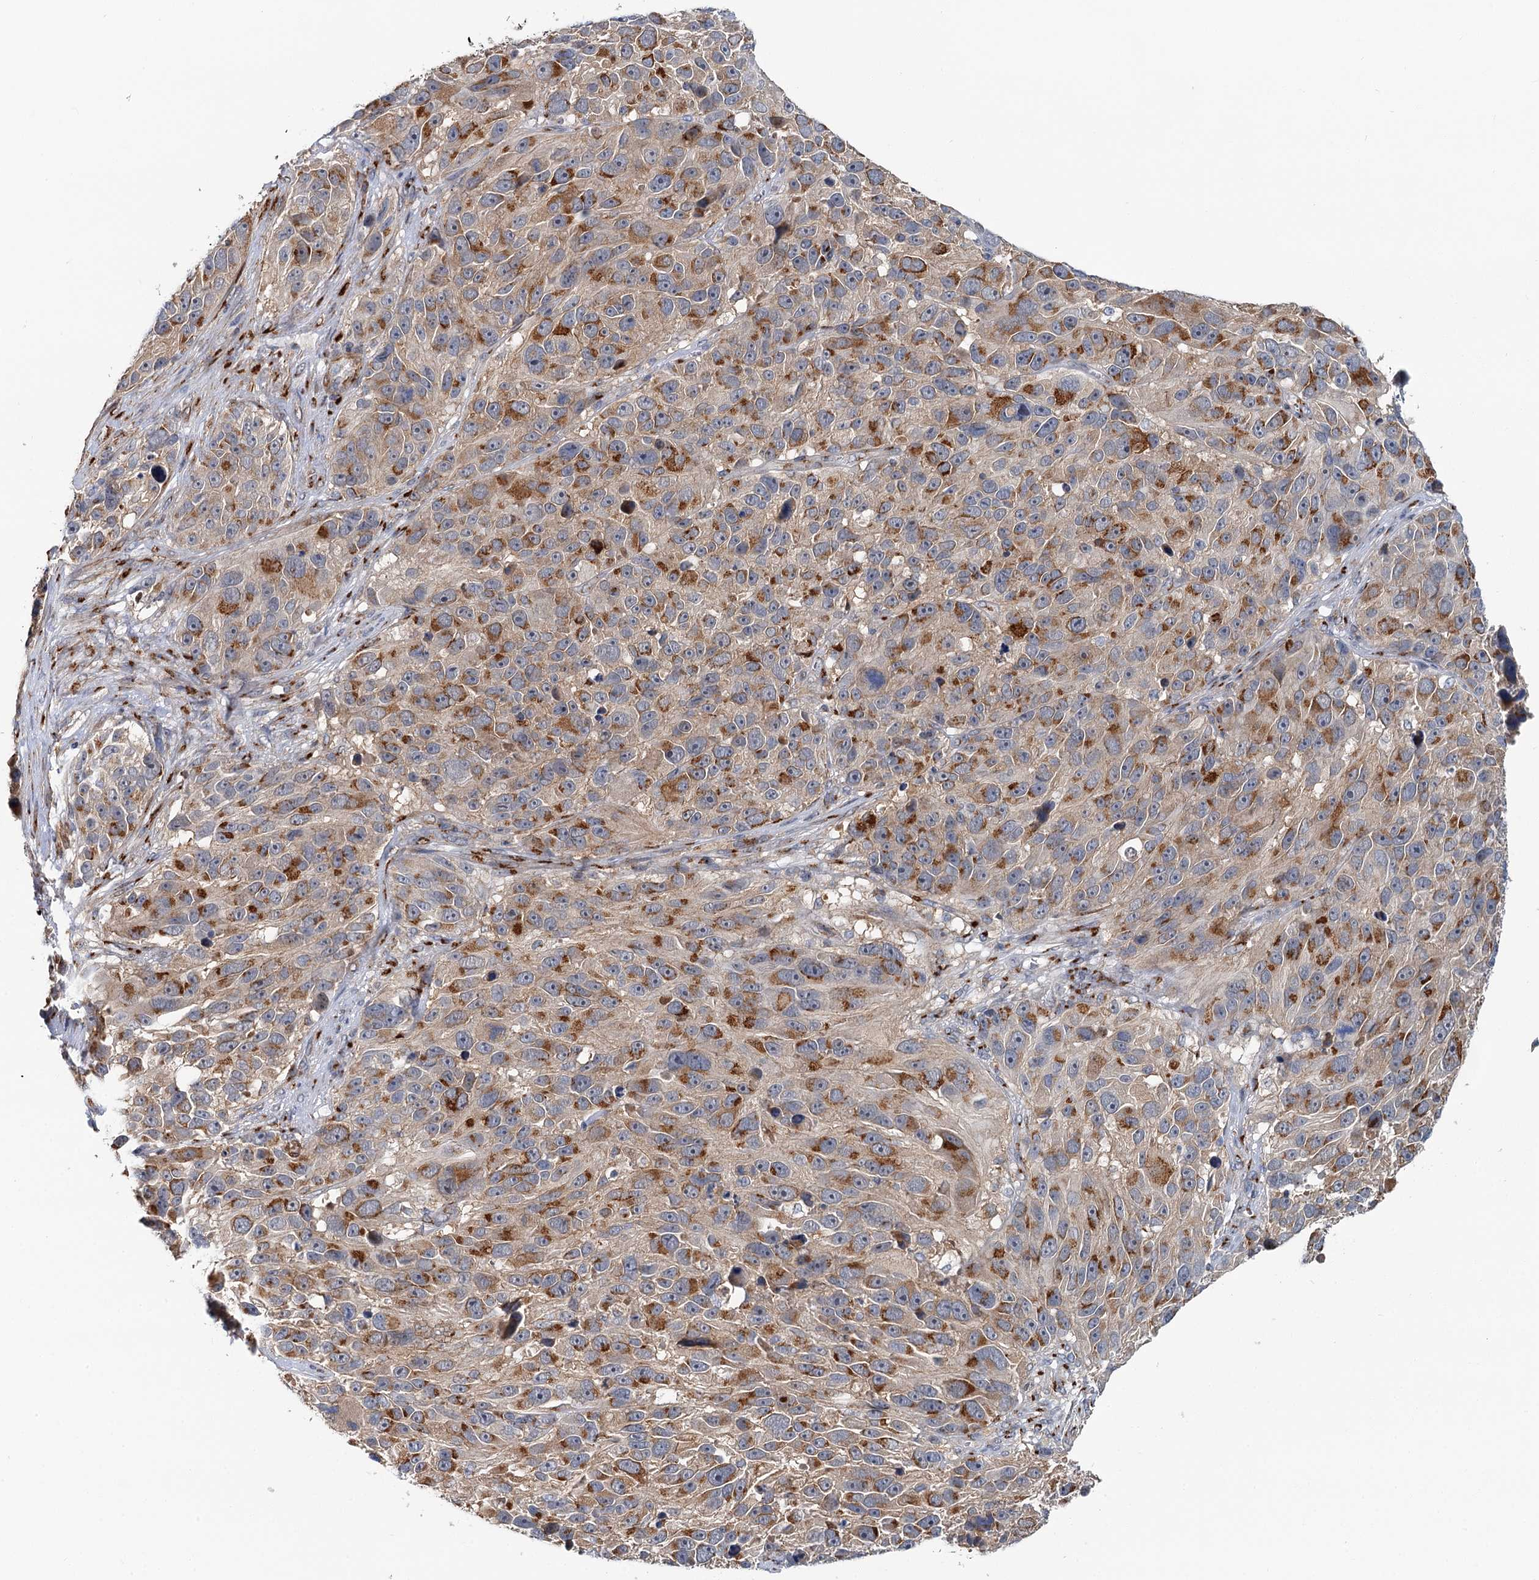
{"staining": {"intensity": "moderate", "quantity": ">75%", "location": "cytoplasmic/membranous"}, "tissue": "melanoma", "cell_type": "Tumor cells", "image_type": "cancer", "snomed": [{"axis": "morphology", "description": "Malignant melanoma, NOS"}, {"axis": "topography", "description": "Skin"}], "caption": "Tumor cells display moderate cytoplasmic/membranous staining in about >75% of cells in melanoma.", "gene": "BET1L", "patient": {"sex": "male", "age": 84}}